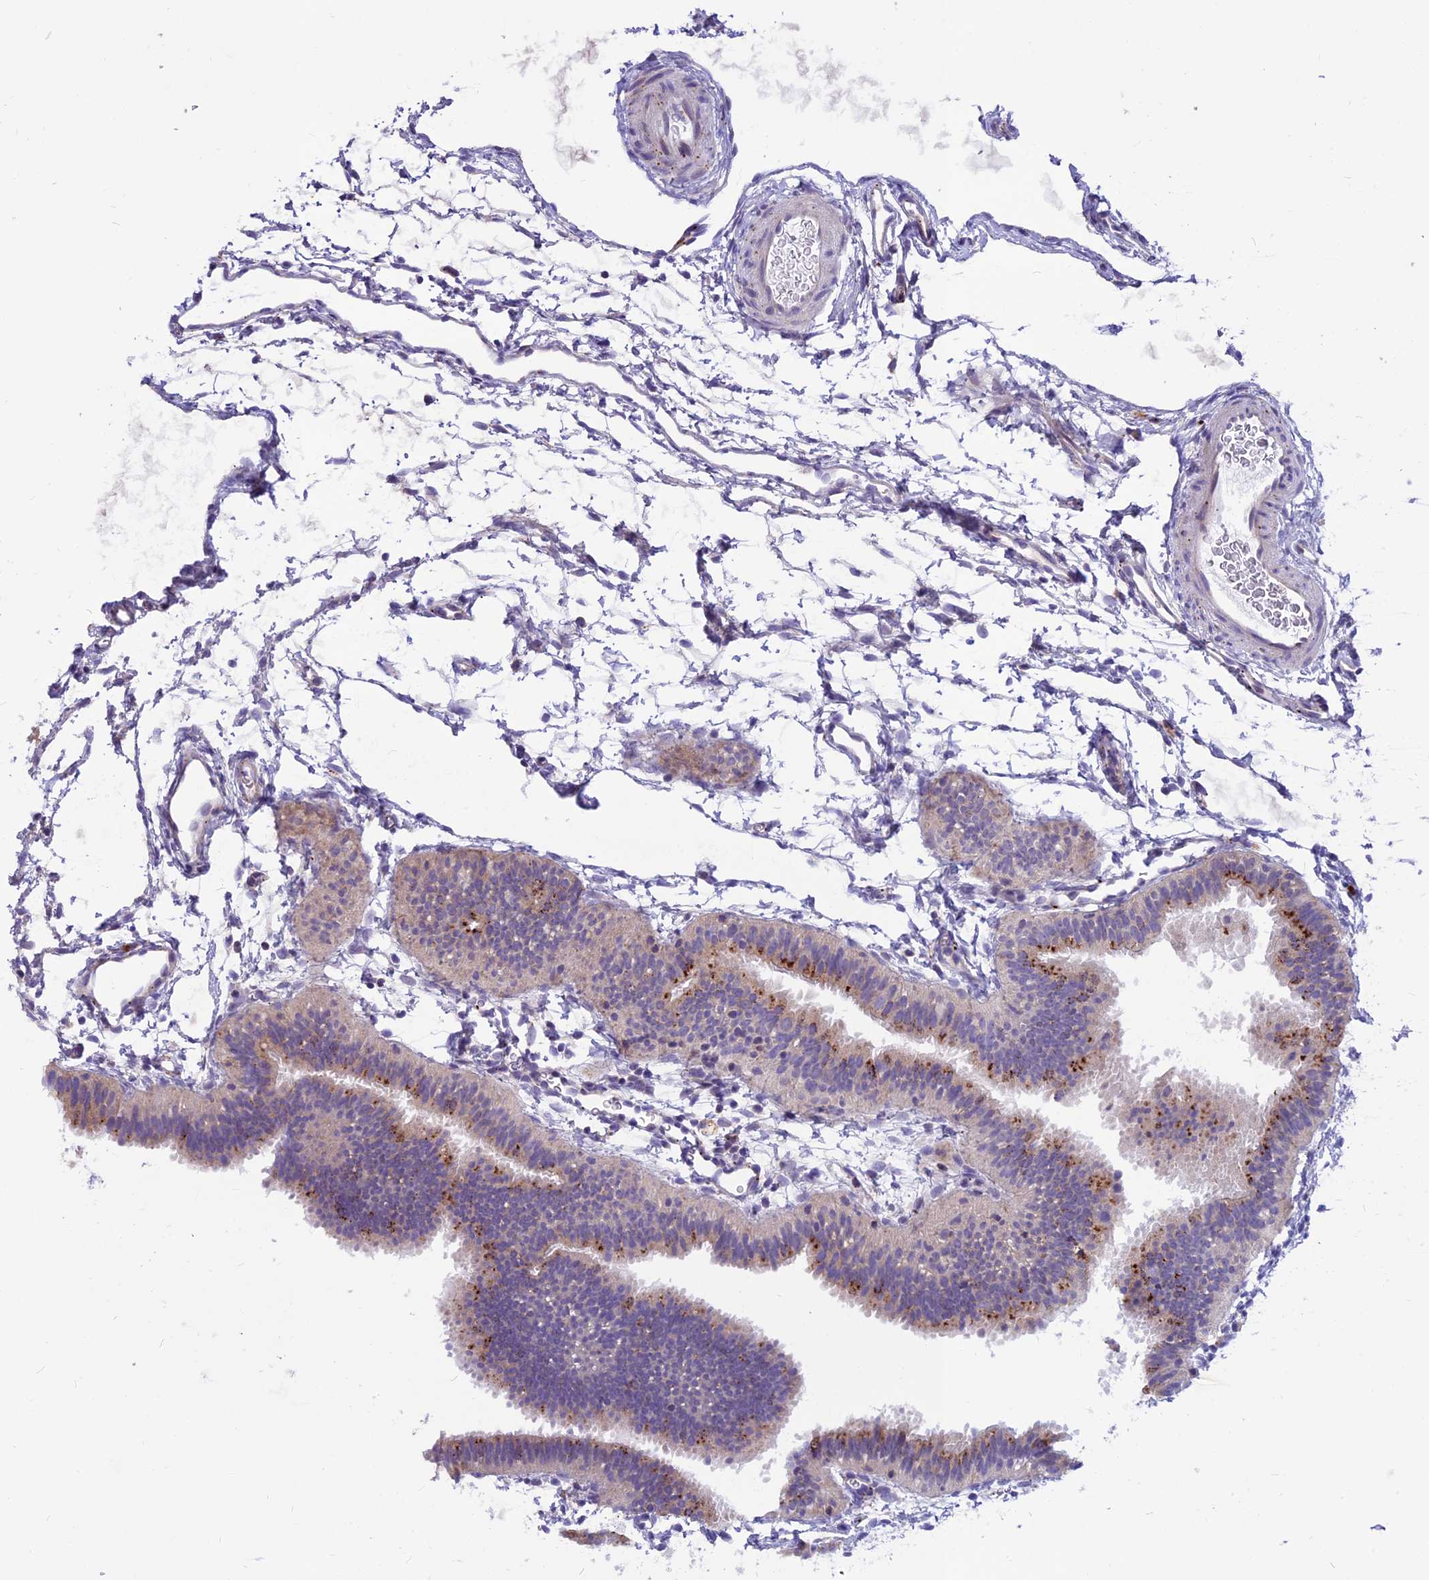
{"staining": {"intensity": "strong", "quantity": "25%-75%", "location": "cytoplasmic/membranous"}, "tissue": "fallopian tube", "cell_type": "Glandular cells", "image_type": "normal", "snomed": [{"axis": "morphology", "description": "Normal tissue, NOS"}, {"axis": "topography", "description": "Fallopian tube"}], "caption": "Immunohistochemical staining of unremarkable fallopian tube demonstrates strong cytoplasmic/membranous protein positivity in approximately 25%-75% of glandular cells. (DAB (3,3'-diaminobenzidine) = brown stain, brightfield microscopy at high magnification).", "gene": "THRSP", "patient": {"sex": "female", "age": 35}}